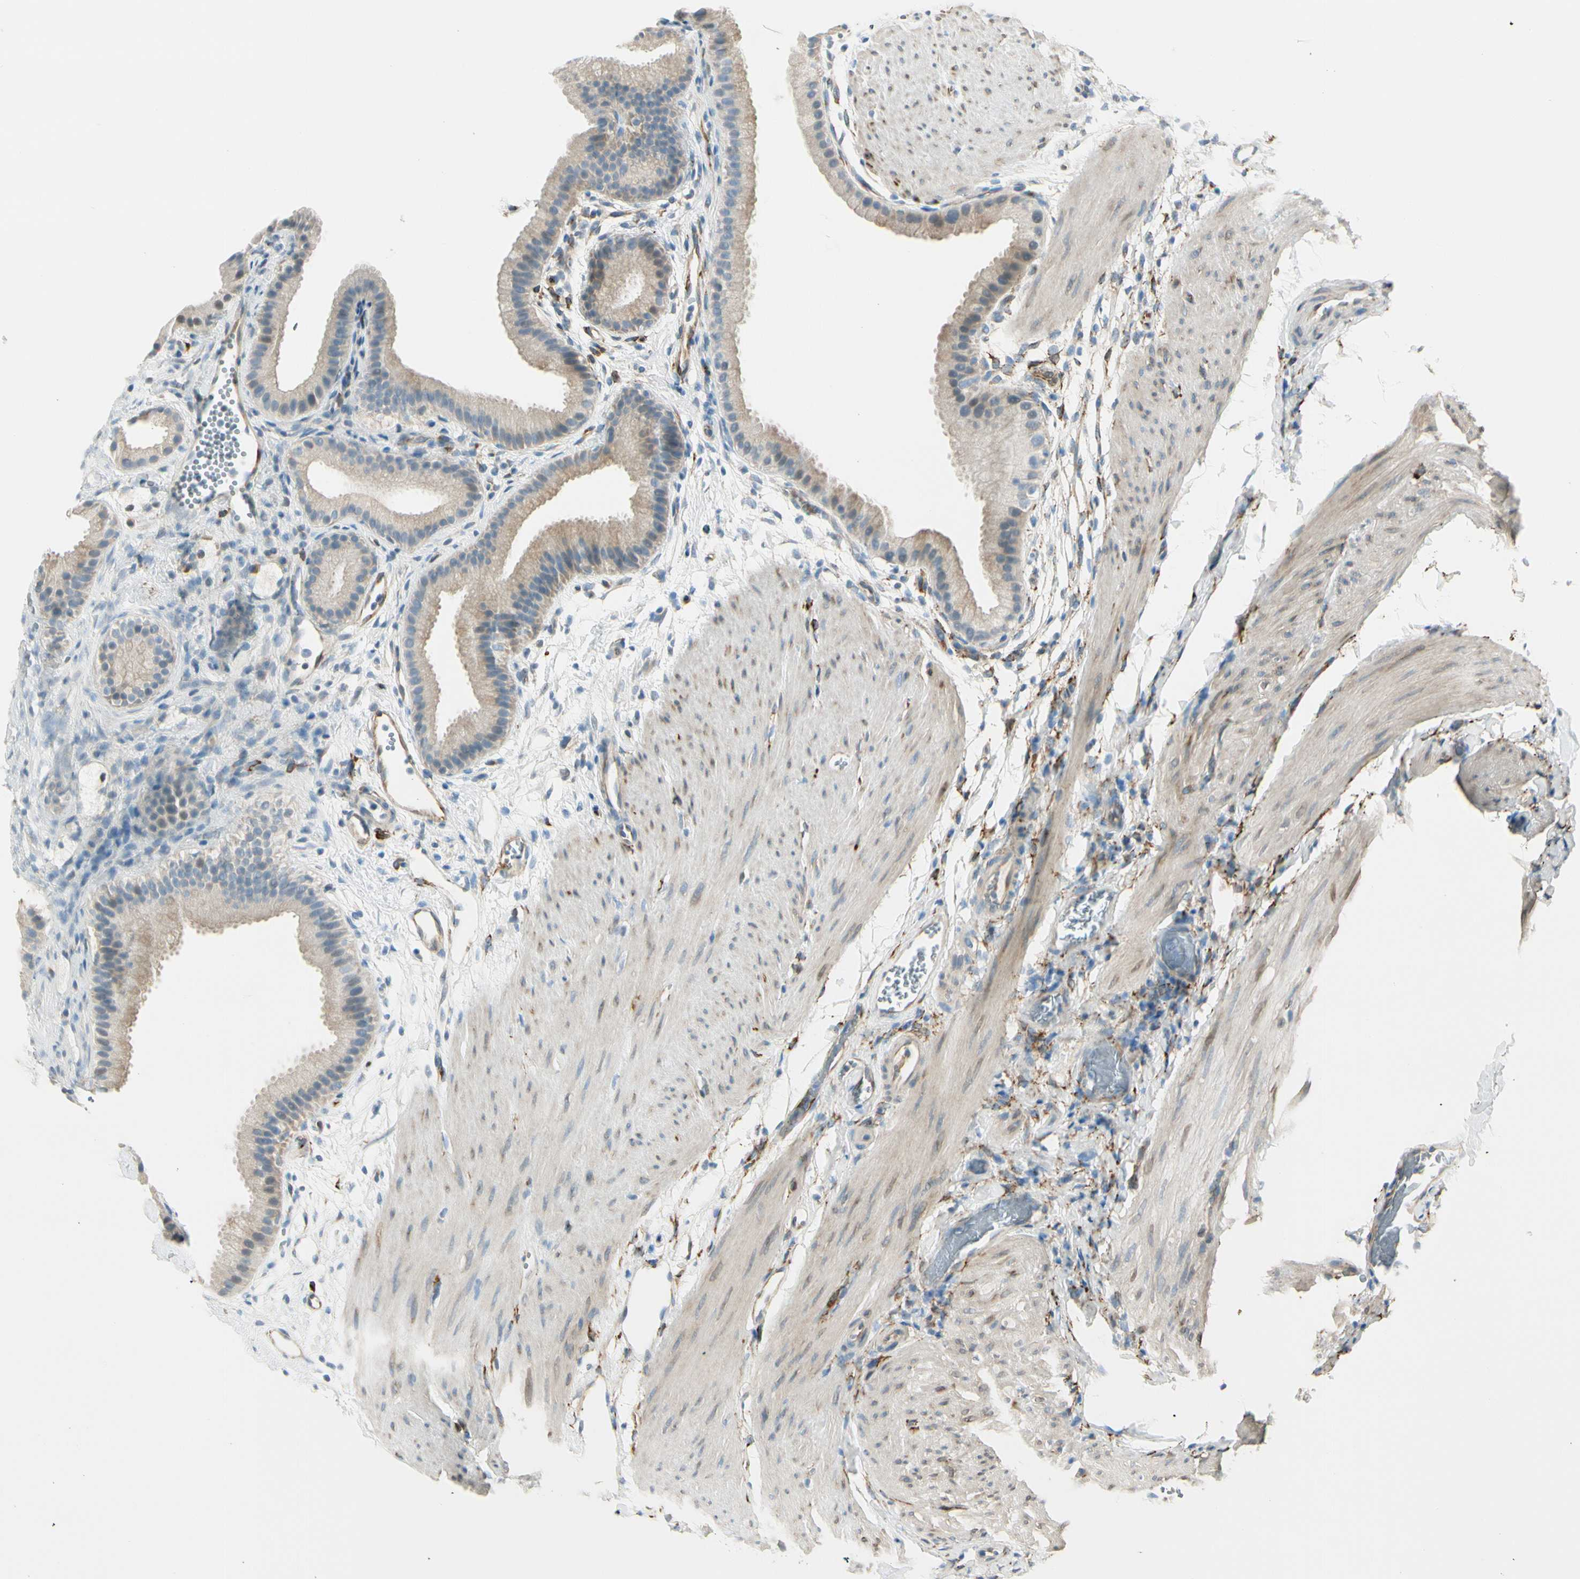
{"staining": {"intensity": "weak", "quantity": ">75%", "location": "cytoplasmic/membranous"}, "tissue": "gallbladder", "cell_type": "Glandular cells", "image_type": "normal", "snomed": [{"axis": "morphology", "description": "Normal tissue, NOS"}, {"axis": "topography", "description": "Gallbladder"}], "caption": "Immunohistochemistry (IHC) (DAB (3,3'-diaminobenzidine)) staining of benign human gallbladder reveals weak cytoplasmic/membranous protein staining in about >75% of glandular cells.", "gene": "FKBP7", "patient": {"sex": "female", "age": 64}}